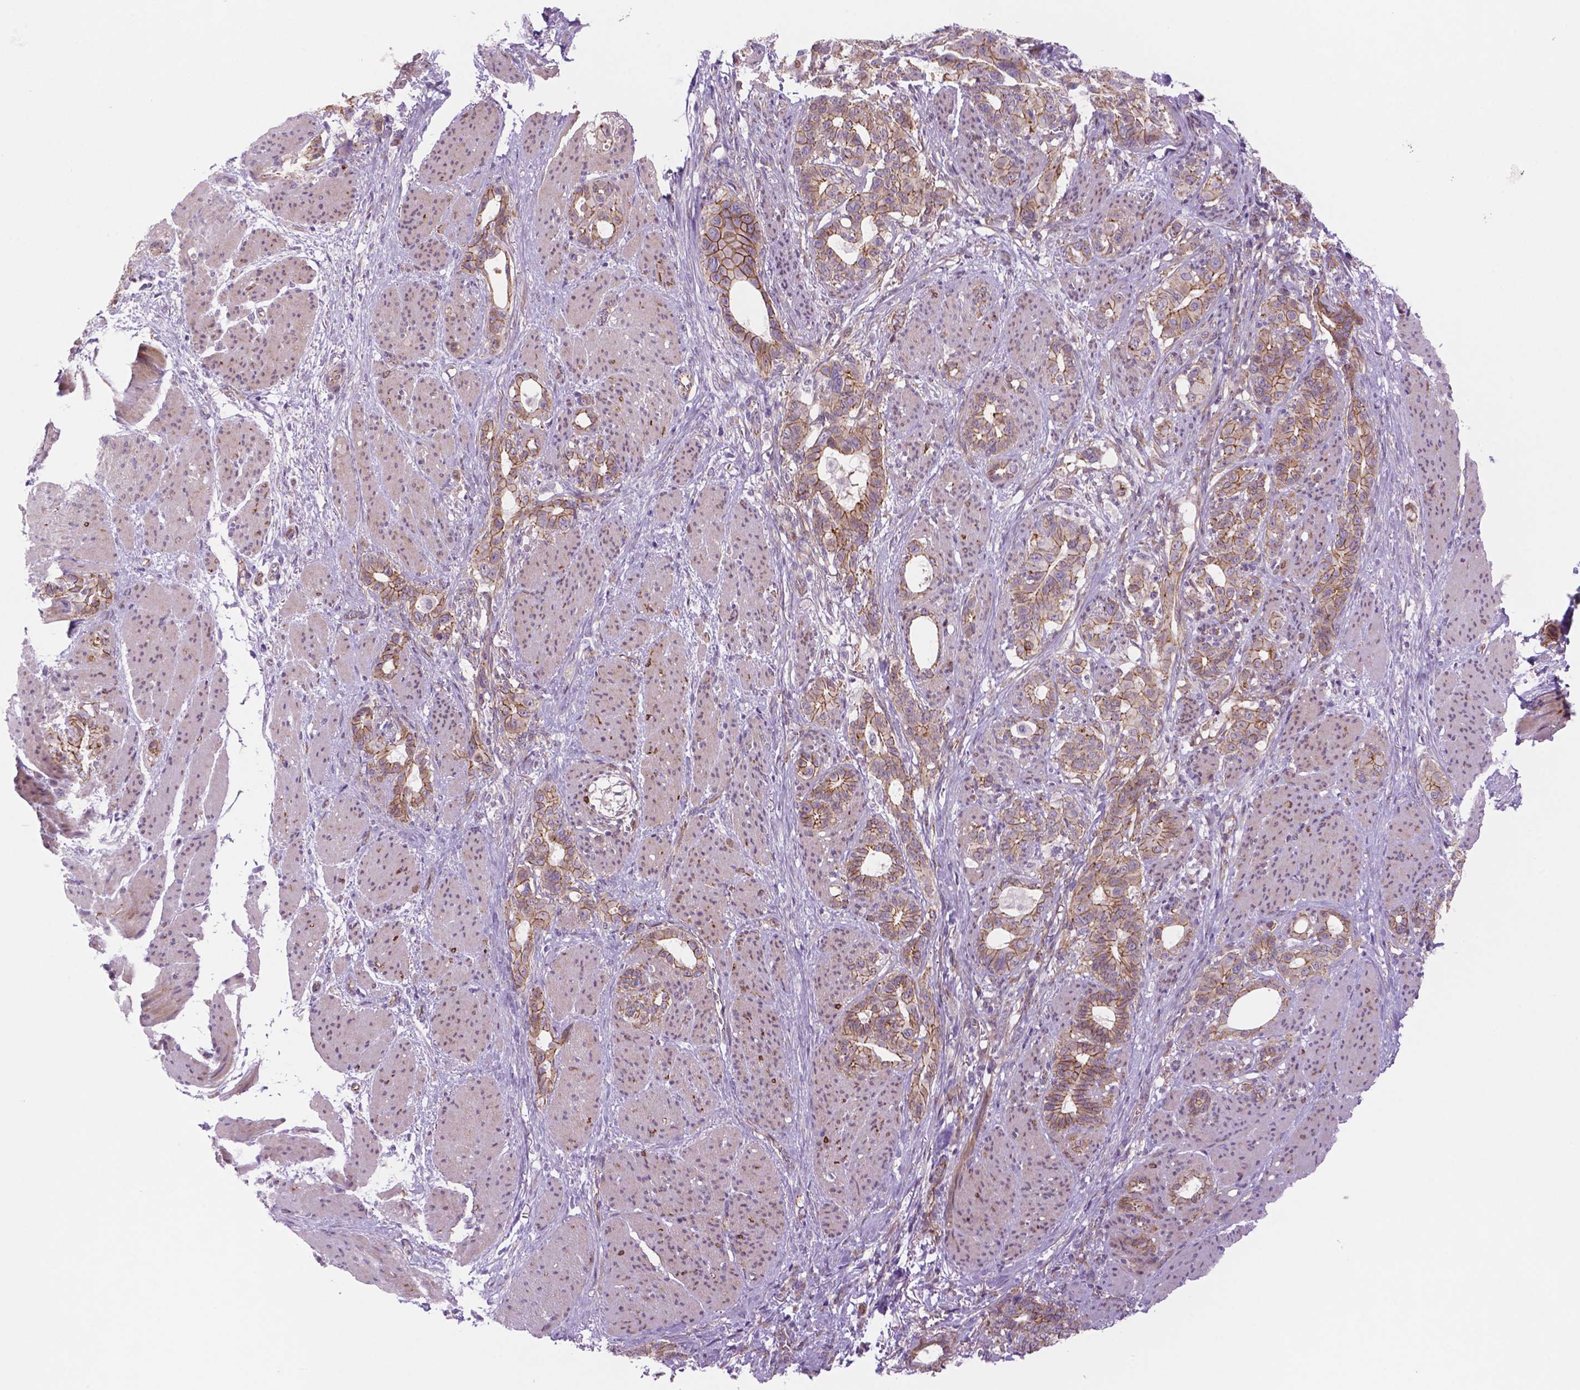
{"staining": {"intensity": "moderate", "quantity": ">75%", "location": "cytoplasmic/membranous"}, "tissue": "stomach cancer", "cell_type": "Tumor cells", "image_type": "cancer", "snomed": [{"axis": "morphology", "description": "Normal tissue, NOS"}, {"axis": "morphology", "description": "Adenocarcinoma, NOS"}, {"axis": "topography", "description": "Esophagus"}, {"axis": "topography", "description": "Stomach, upper"}], "caption": "A photomicrograph of stomach adenocarcinoma stained for a protein displays moderate cytoplasmic/membranous brown staining in tumor cells. (IHC, brightfield microscopy, high magnification).", "gene": "RND3", "patient": {"sex": "male", "age": 62}}